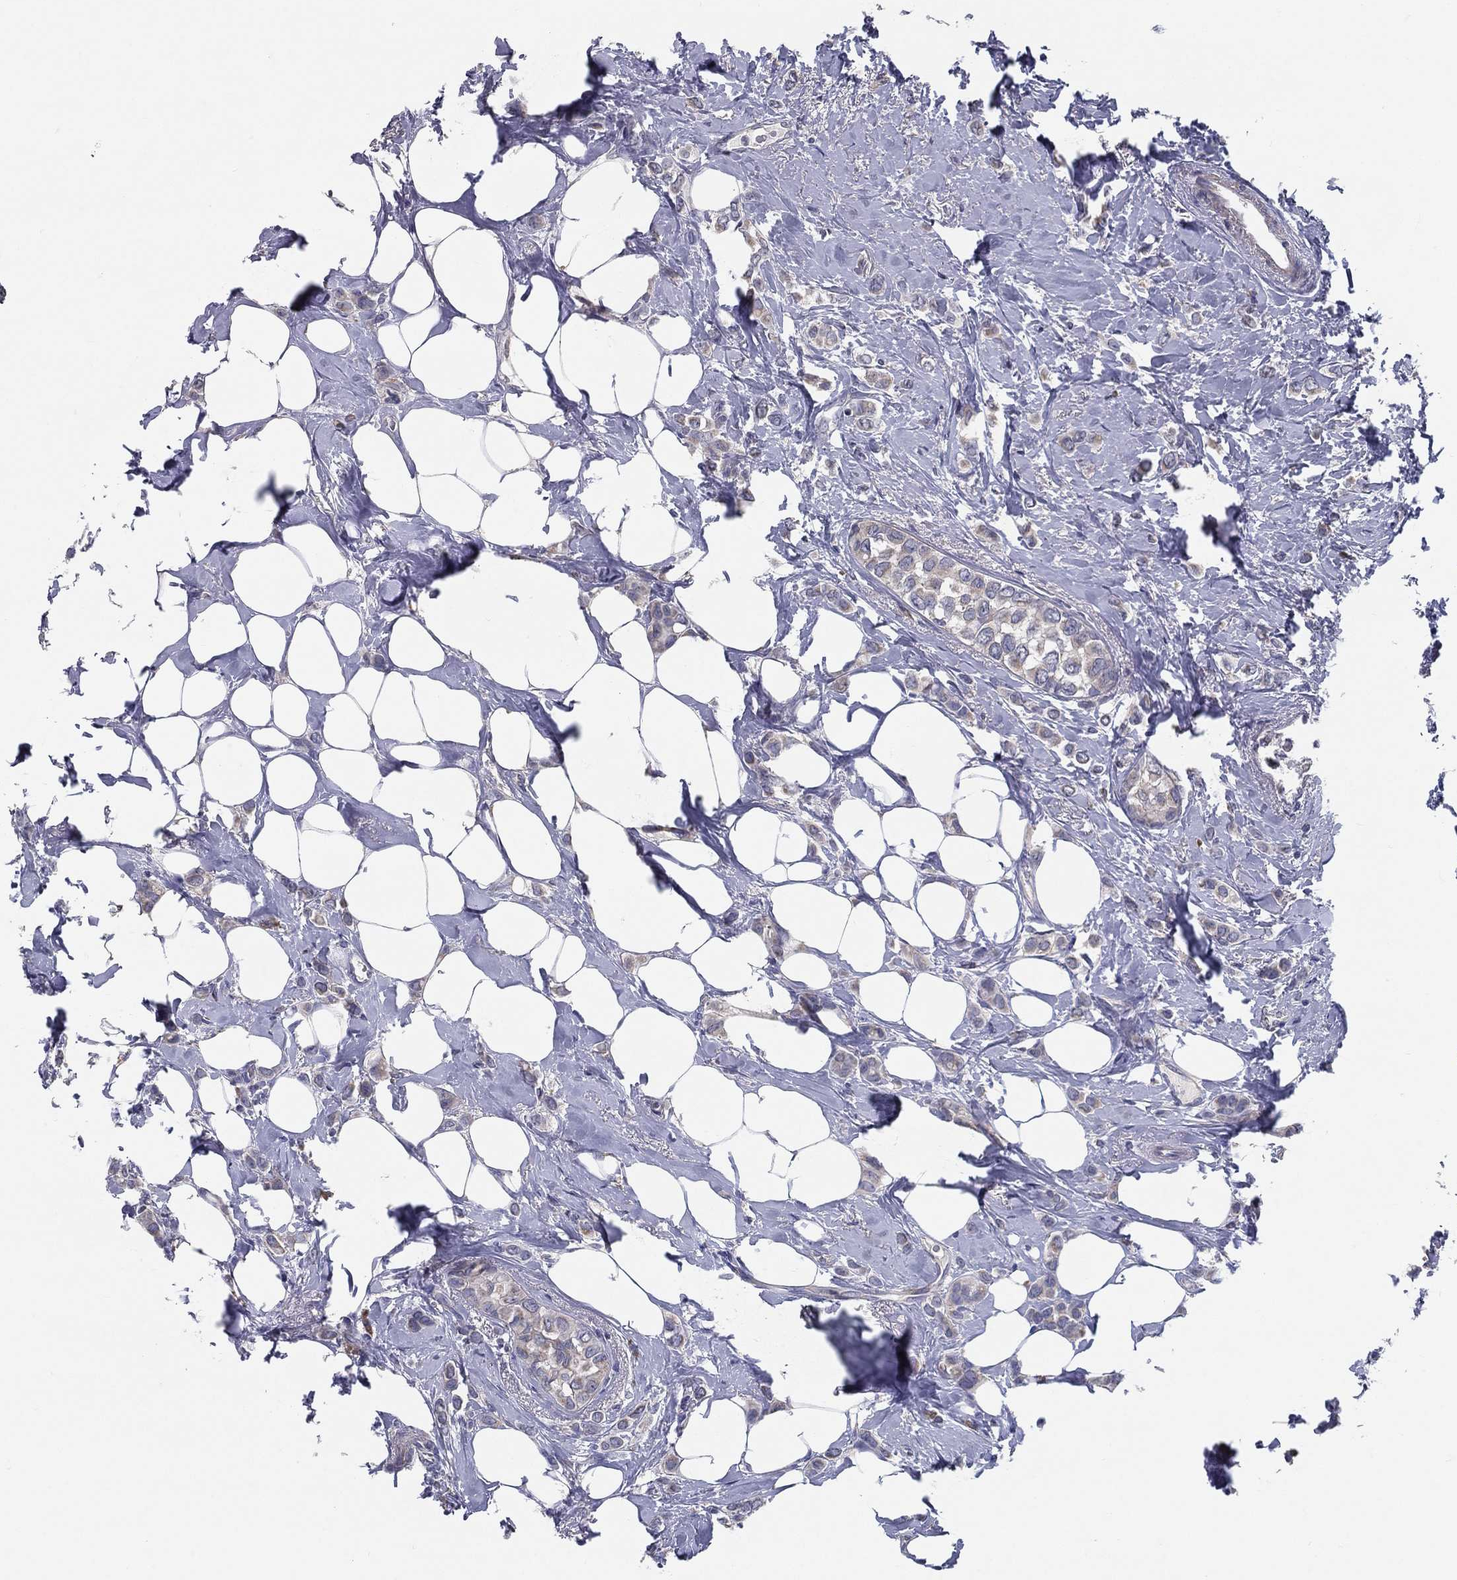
{"staining": {"intensity": "negative", "quantity": "none", "location": "none"}, "tissue": "breast cancer", "cell_type": "Tumor cells", "image_type": "cancer", "snomed": [{"axis": "morphology", "description": "Lobular carcinoma"}, {"axis": "topography", "description": "Breast"}], "caption": "Immunohistochemistry image of neoplastic tissue: breast cancer stained with DAB demonstrates no significant protein positivity in tumor cells.", "gene": "PCSK1", "patient": {"sex": "female", "age": 66}}